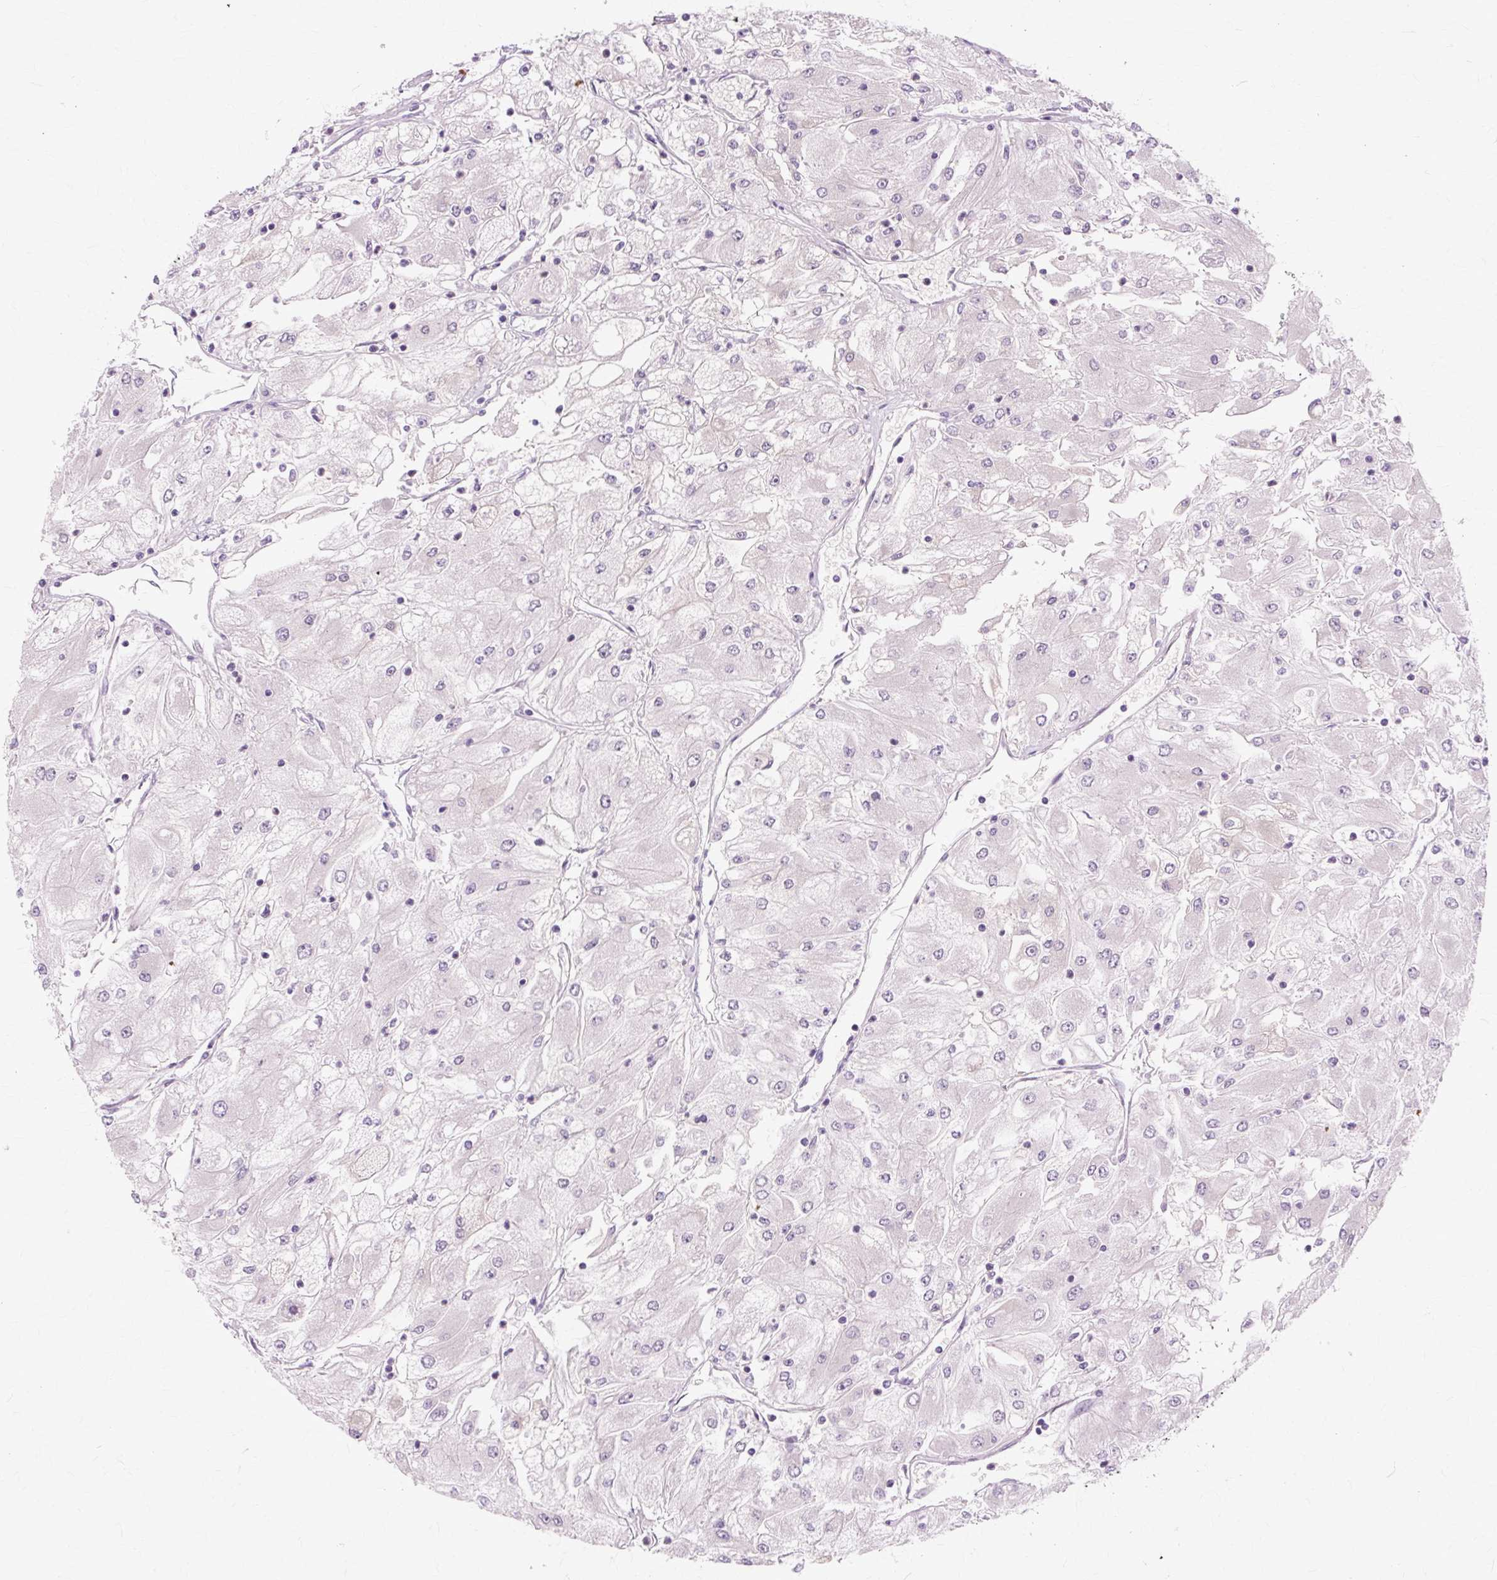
{"staining": {"intensity": "negative", "quantity": "none", "location": "none"}, "tissue": "renal cancer", "cell_type": "Tumor cells", "image_type": "cancer", "snomed": [{"axis": "morphology", "description": "Adenocarcinoma, NOS"}, {"axis": "topography", "description": "Kidney"}], "caption": "Tumor cells are negative for protein expression in human renal adenocarcinoma.", "gene": "ZNF35", "patient": {"sex": "male", "age": 80}}